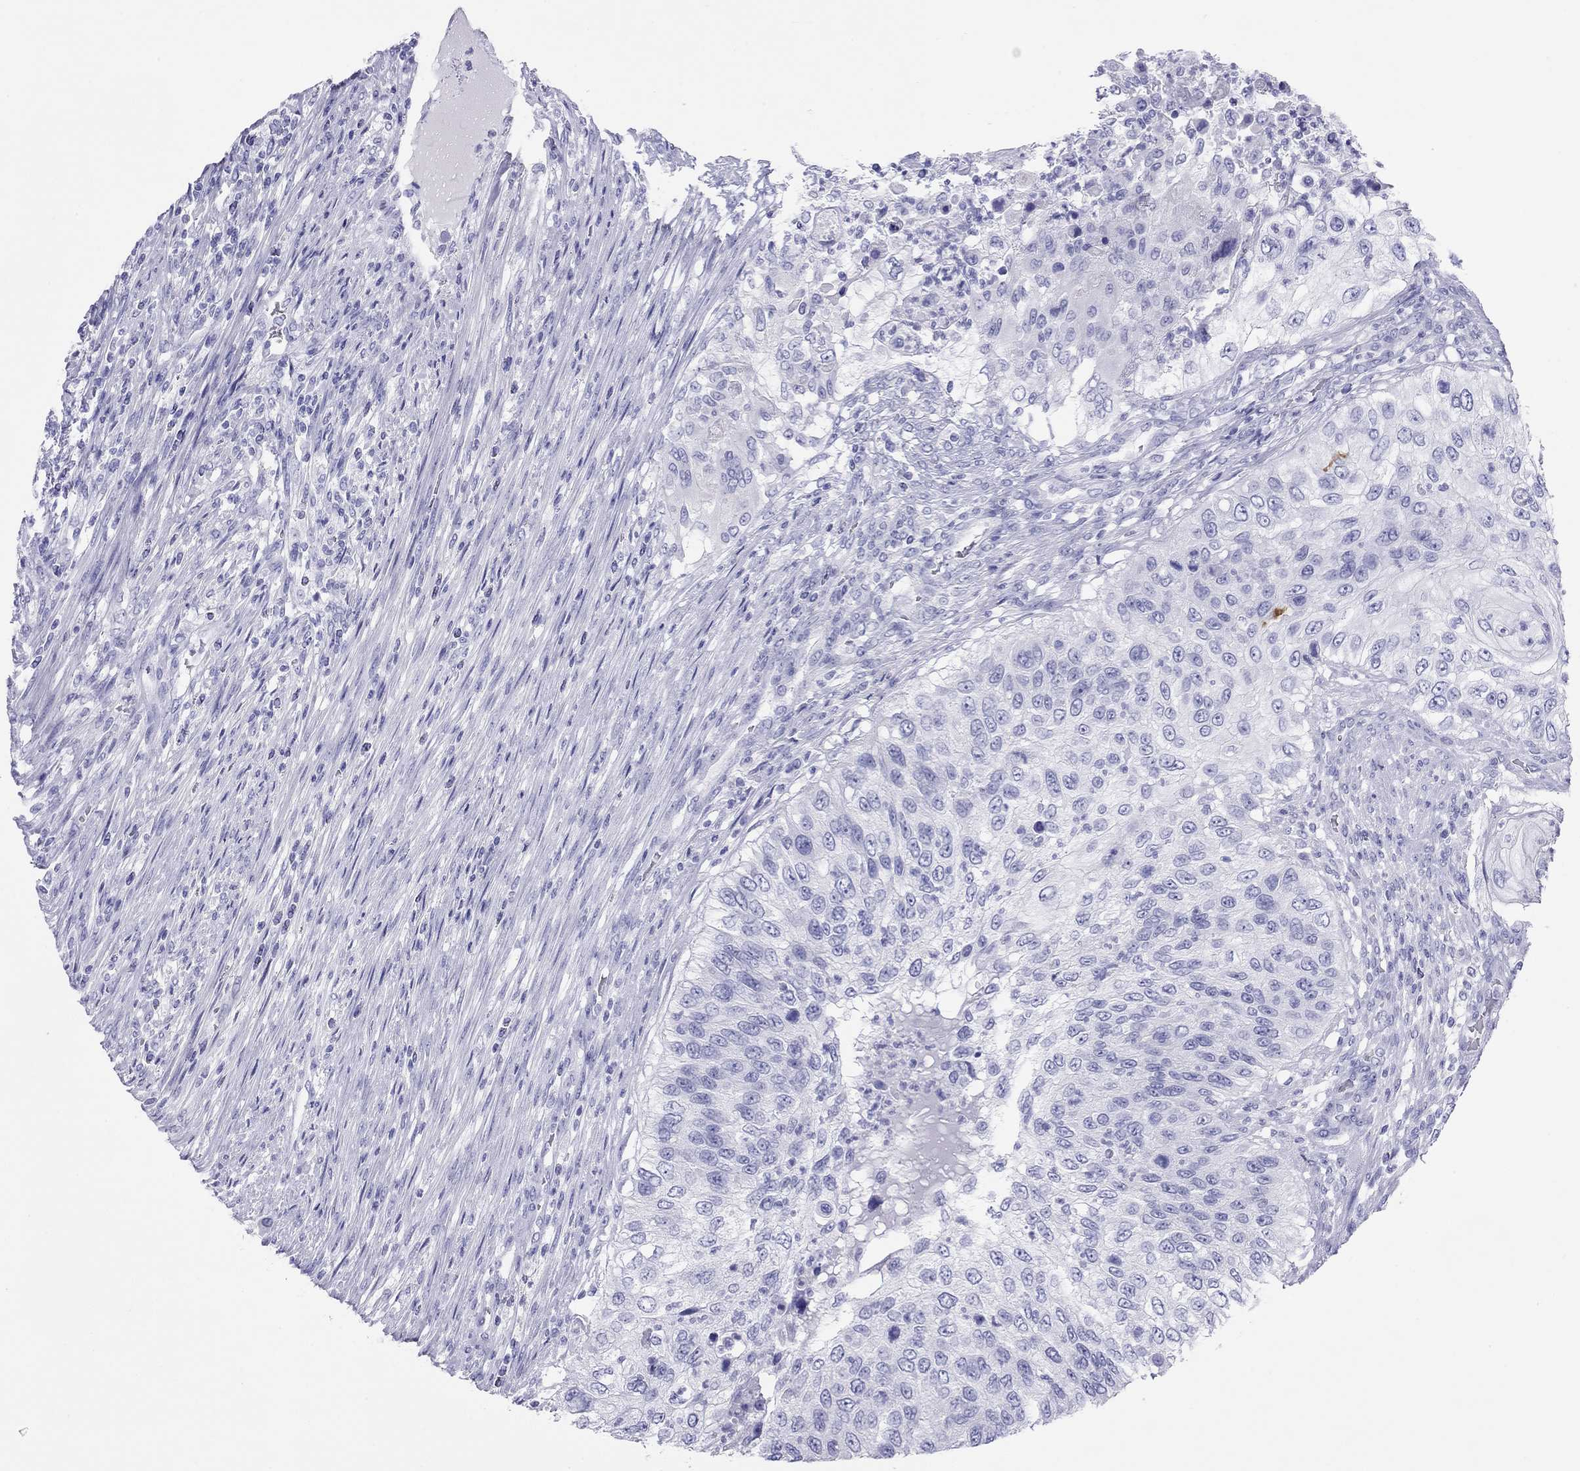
{"staining": {"intensity": "negative", "quantity": "none", "location": "none"}, "tissue": "urothelial cancer", "cell_type": "Tumor cells", "image_type": "cancer", "snomed": [{"axis": "morphology", "description": "Urothelial carcinoma, High grade"}, {"axis": "topography", "description": "Urinary bladder"}], "caption": "The histopathology image shows no staining of tumor cells in urothelial carcinoma (high-grade). (DAB (3,3'-diaminobenzidine) immunohistochemistry (IHC) visualized using brightfield microscopy, high magnification).", "gene": "HLA-DQB2", "patient": {"sex": "female", "age": 60}}